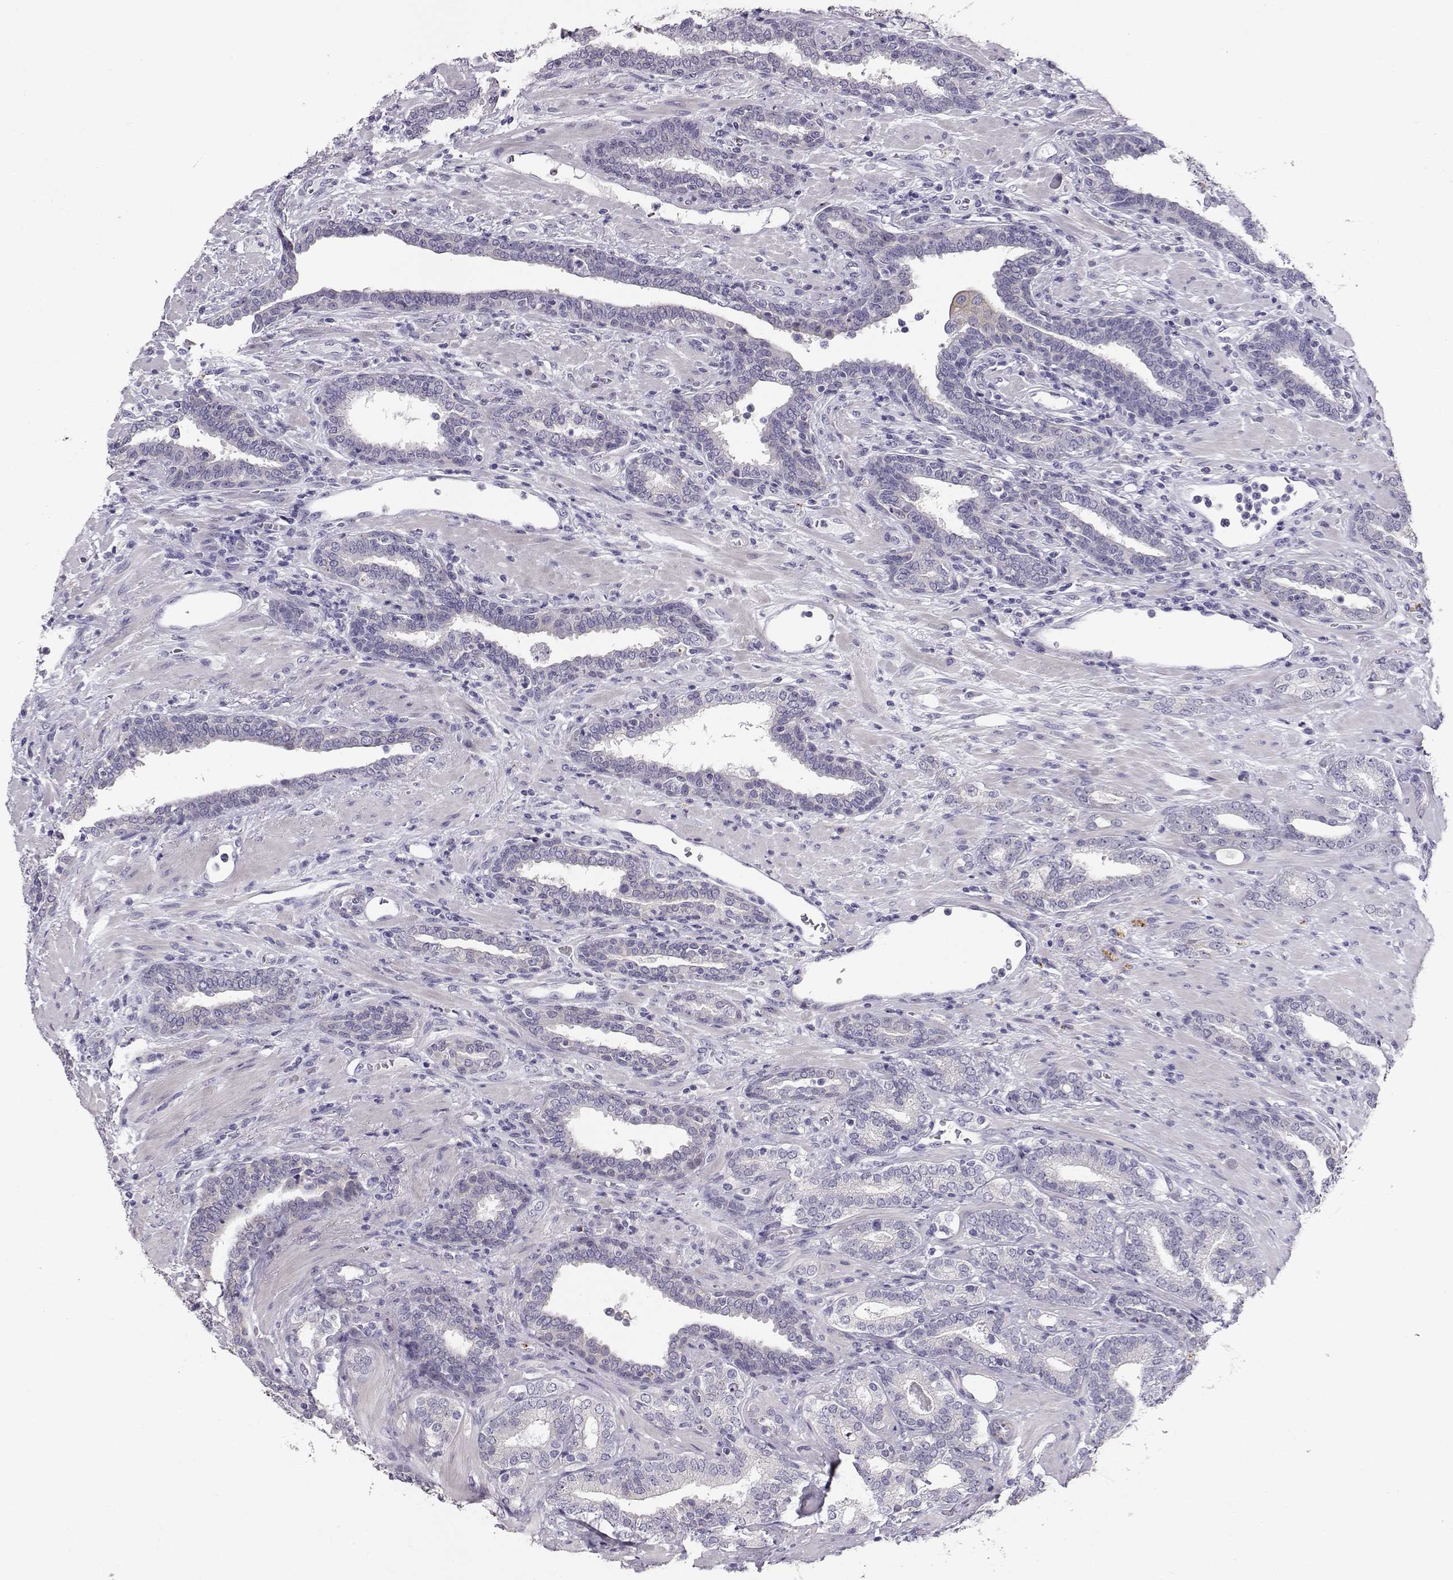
{"staining": {"intensity": "negative", "quantity": "none", "location": "none"}, "tissue": "prostate cancer", "cell_type": "Tumor cells", "image_type": "cancer", "snomed": [{"axis": "morphology", "description": "Adenocarcinoma, Low grade"}, {"axis": "topography", "description": "Prostate"}], "caption": "An IHC histopathology image of prostate low-grade adenocarcinoma is shown. There is no staining in tumor cells of prostate low-grade adenocarcinoma.", "gene": "RD3", "patient": {"sex": "male", "age": 61}}